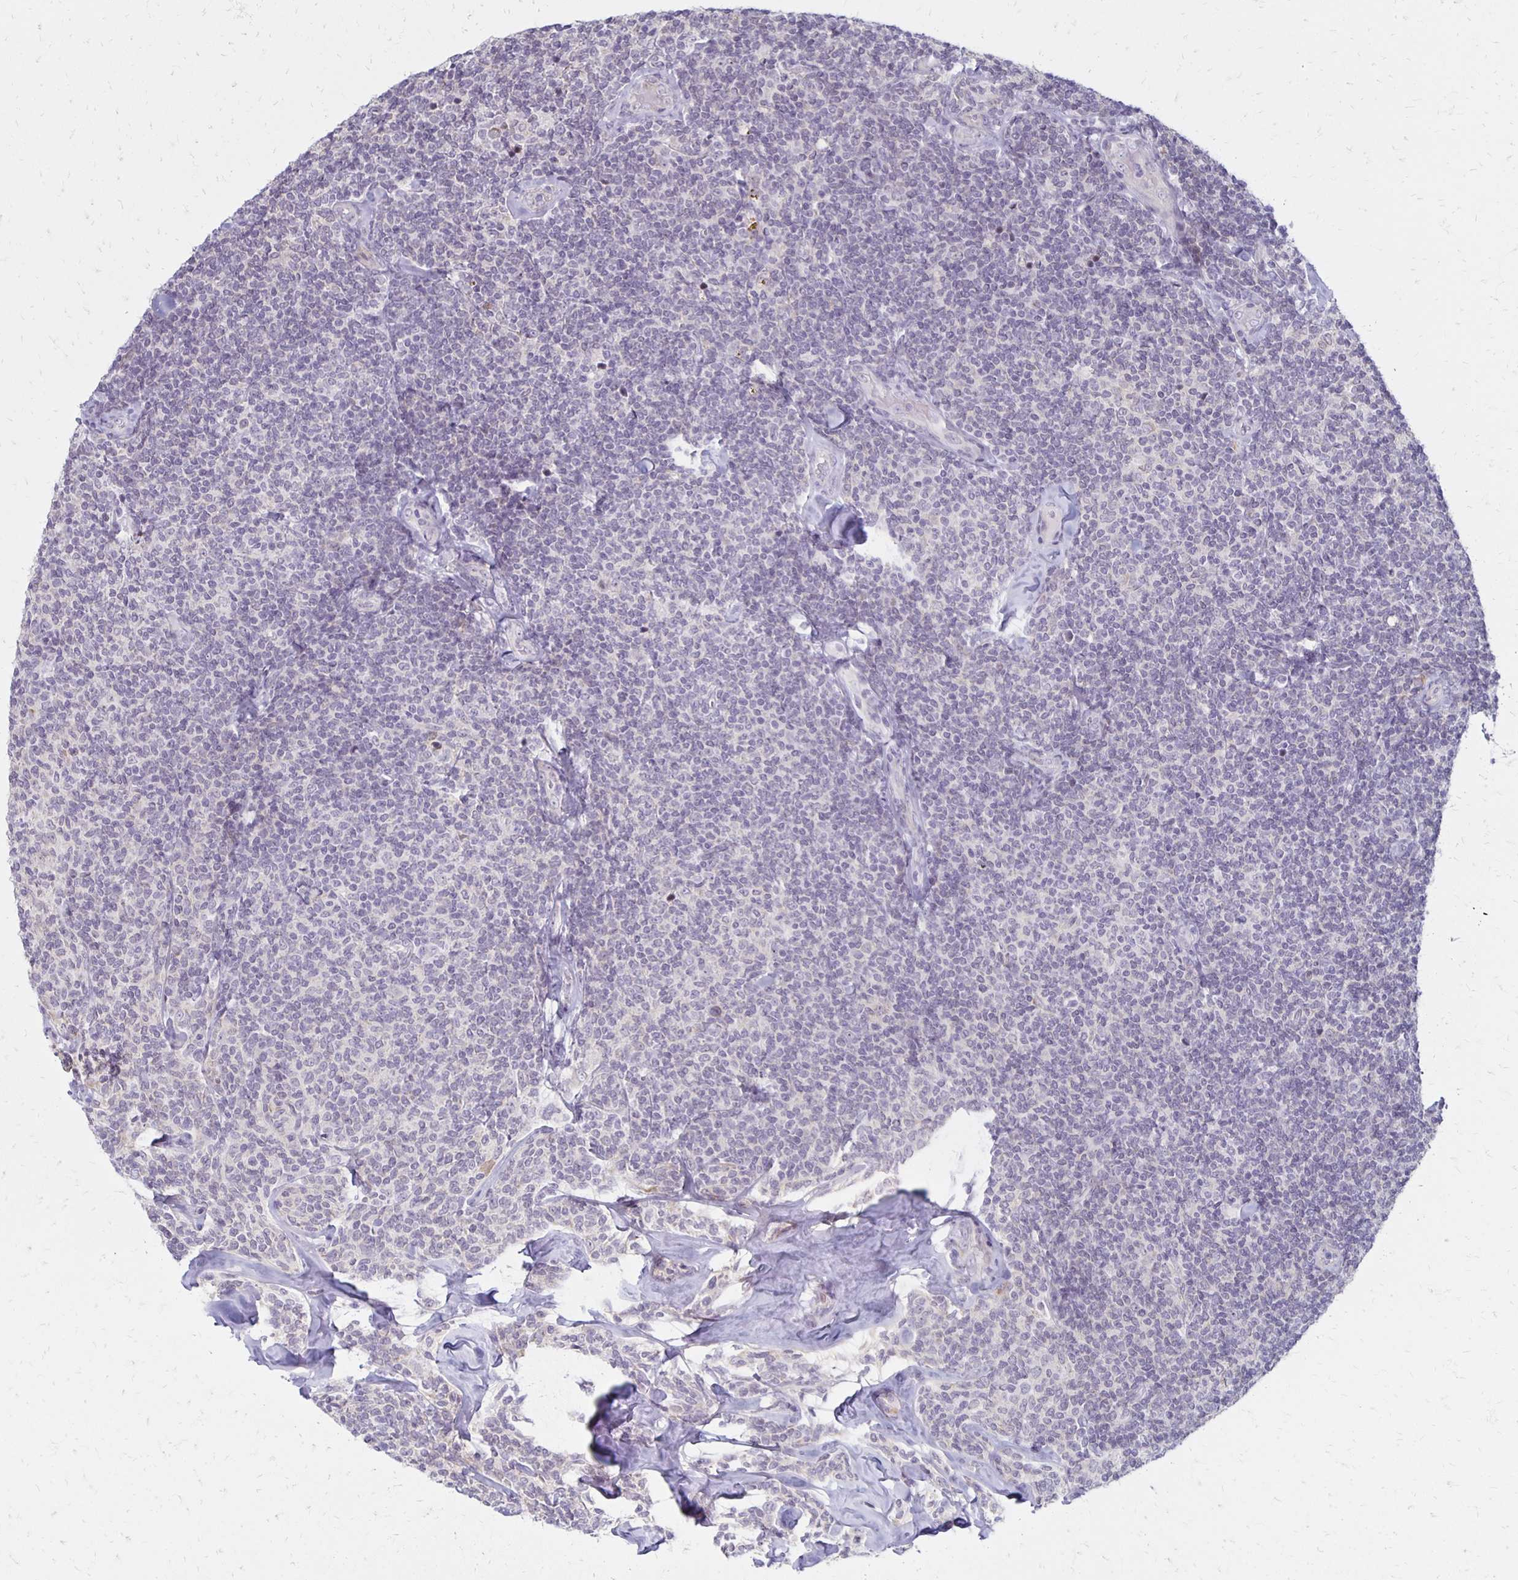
{"staining": {"intensity": "negative", "quantity": "none", "location": "none"}, "tissue": "lymphoma", "cell_type": "Tumor cells", "image_type": "cancer", "snomed": [{"axis": "morphology", "description": "Malignant lymphoma, non-Hodgkin's type, Low grade"}, {"axis": "topography", "description": "Lymph node"}], "caption": "Tumor cells show no significant positivity in malignant lymphoma, non-Hodgkin's type (low-grade).", "gene": "DAGLA", "patient": {"sex": "female", "age": 56}}